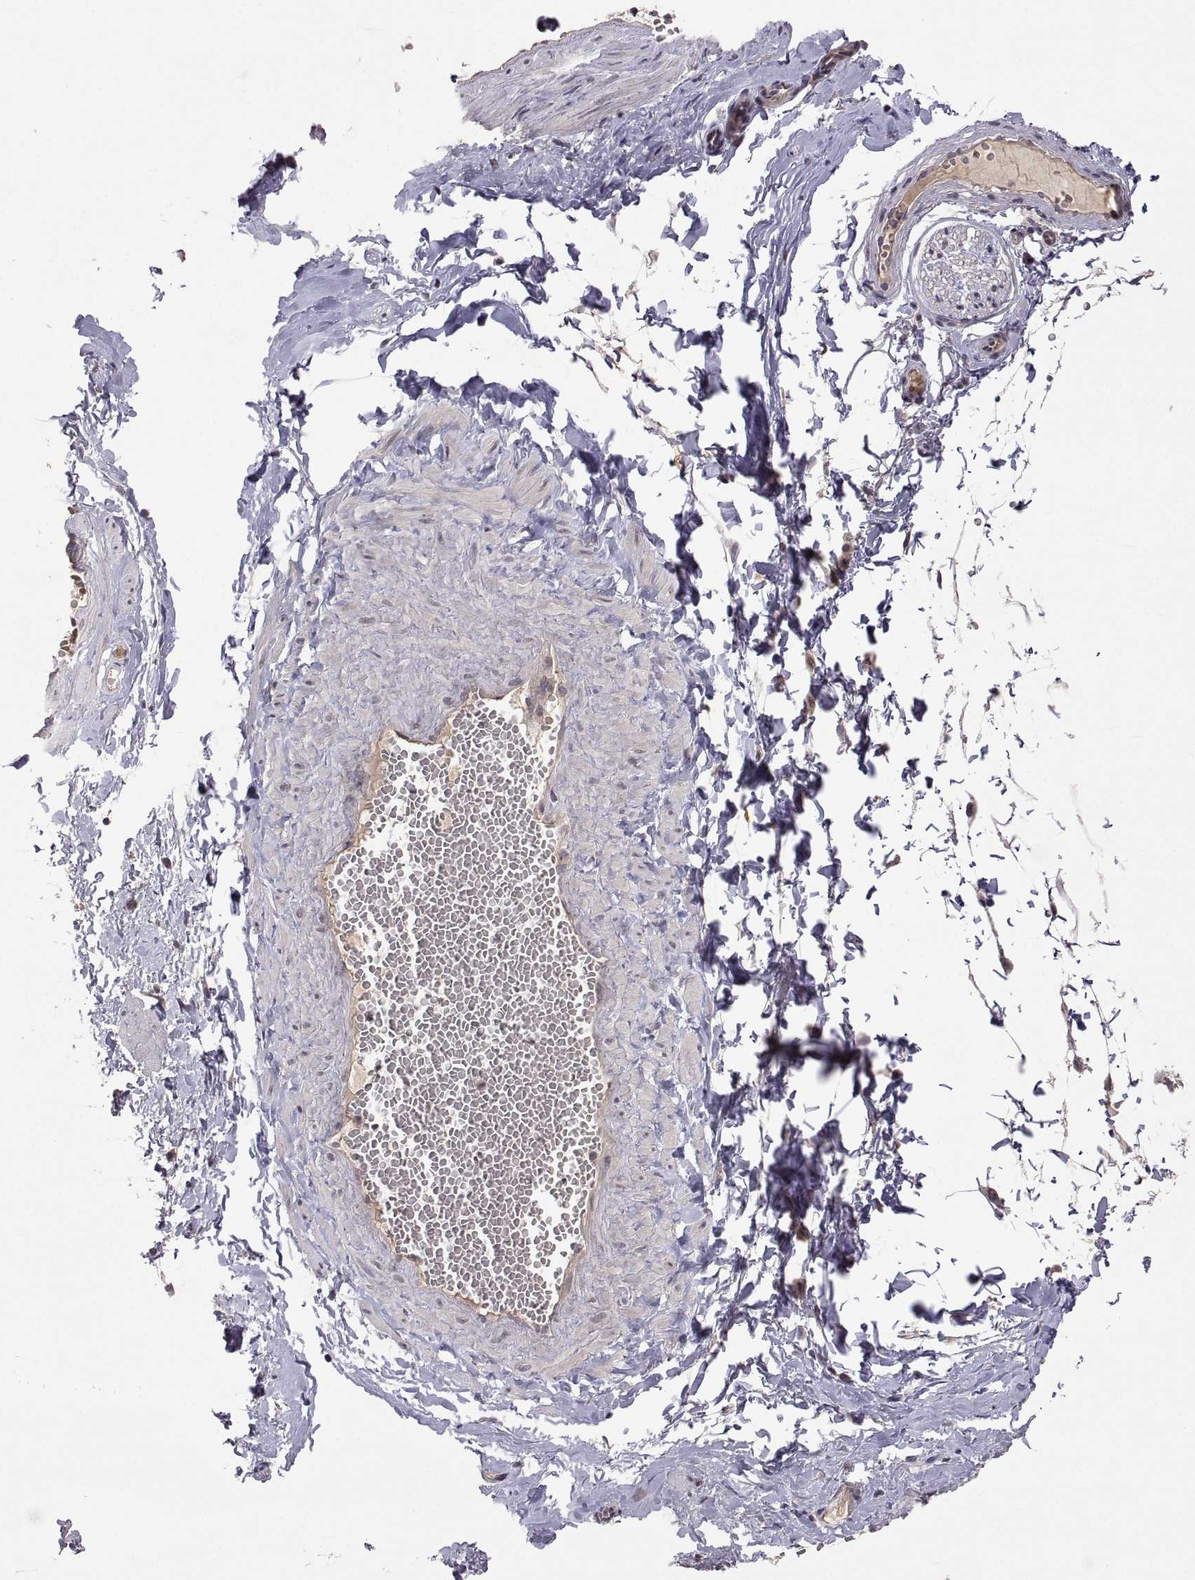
{"staining": {"intensity": "negative", "quantity": "none", "location": "none"}, "tissue": "adipose tissue", "cell_type": "Adipocytes", "image_type": "normal", "snomed": [{"axis": "morphology", "description": "Normal tissue, NOS"}, {"axis": "topography", "description": "Smooth muscle"}, {"axis": "topography", "description": "Peripheral nerve tissue"}], "caption": "Human adipose tissue stained for a protein using immunohistochemistry exhibits no positivity in adipocytes.", "gene": "LAMA1", "patient": {"sex": "male", "age": 22}}